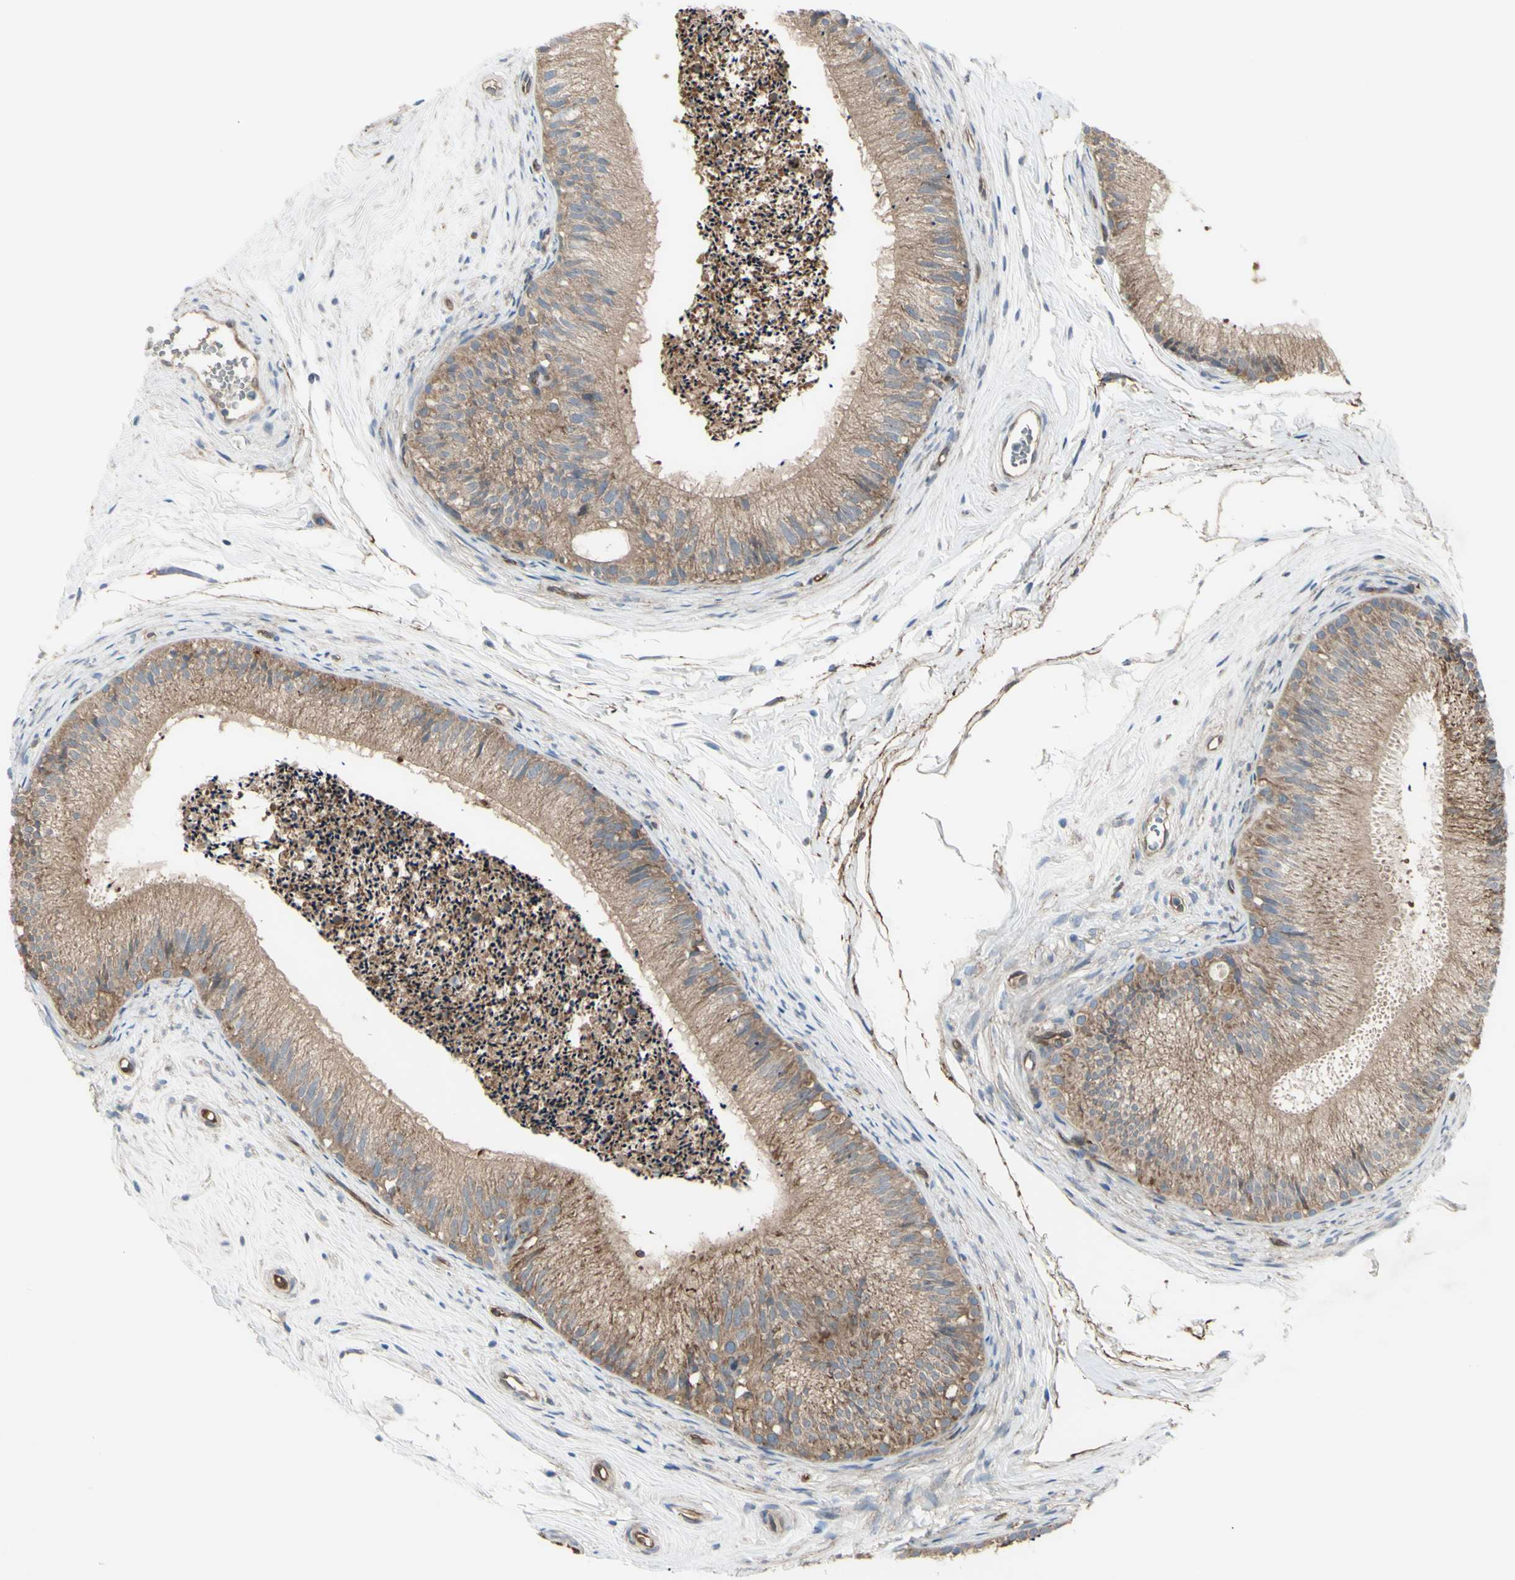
{"staining": {"intensity": "weak", "quantity": ">75%", "location": "cytoplasmic/membranous"}, "tissue": "epididymis", "cell_type": "Glandular cells", "image_type": "normal", "snomed": [{"axis": "morphology", "description": "Normal tissue, NOS"}, {"axis": "topography", "description": "Epididymis"}], "caption": "Immunohistochemistry of unremarkable human epididymis demonstrates low levels of weak cytoplasmic/membranous positivity in approximately >75% of glandular cells. (DAB (3,3'-diaminobenzidine) IHC with brightfield microscopy, high magnification).", "gene": "IGSF9B", "patient": {"sex": "male", "age": 56}}